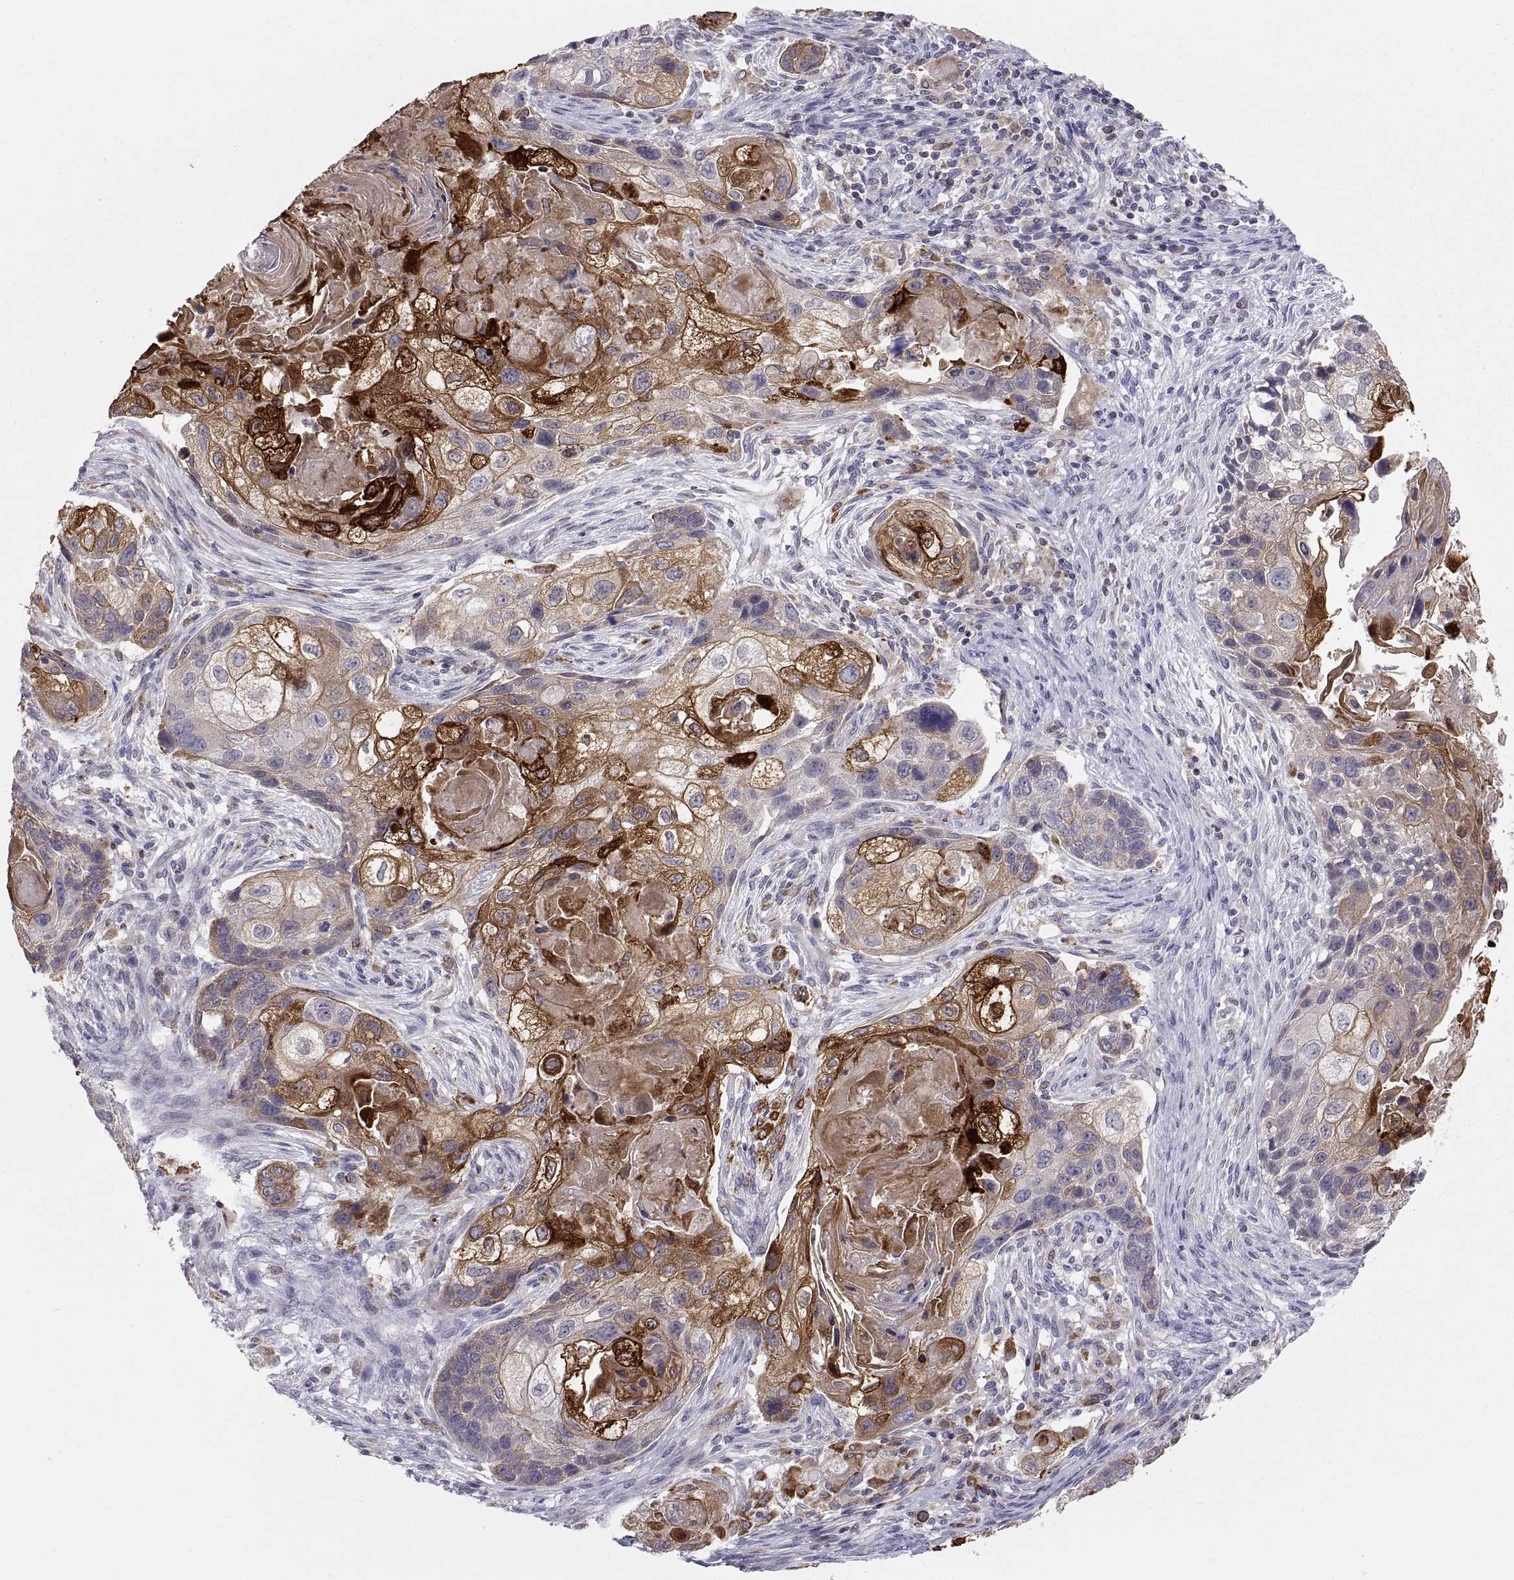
{"staining": {"intensity": "strong", "quantity": "<25%", "location": "cytoplasmic/membranous"}, "tissue": "lung cancer", "cell_type": "Tumor cells", "image_type": "cancer", "snomed": [{"axis": "morphology", "description": "Squamous cell carcinoma, NOS"}, {"axis": "topography", "description": "Lung"}], "caption": "Strong cytoplasmic/membranous positivity for a protein is identified in about <25% of tumor cells of lung cancer (squamous cell carcinoma) using IHC.", "gene": "ERO1A", "patient": {"sex": "male", "age": 69}}